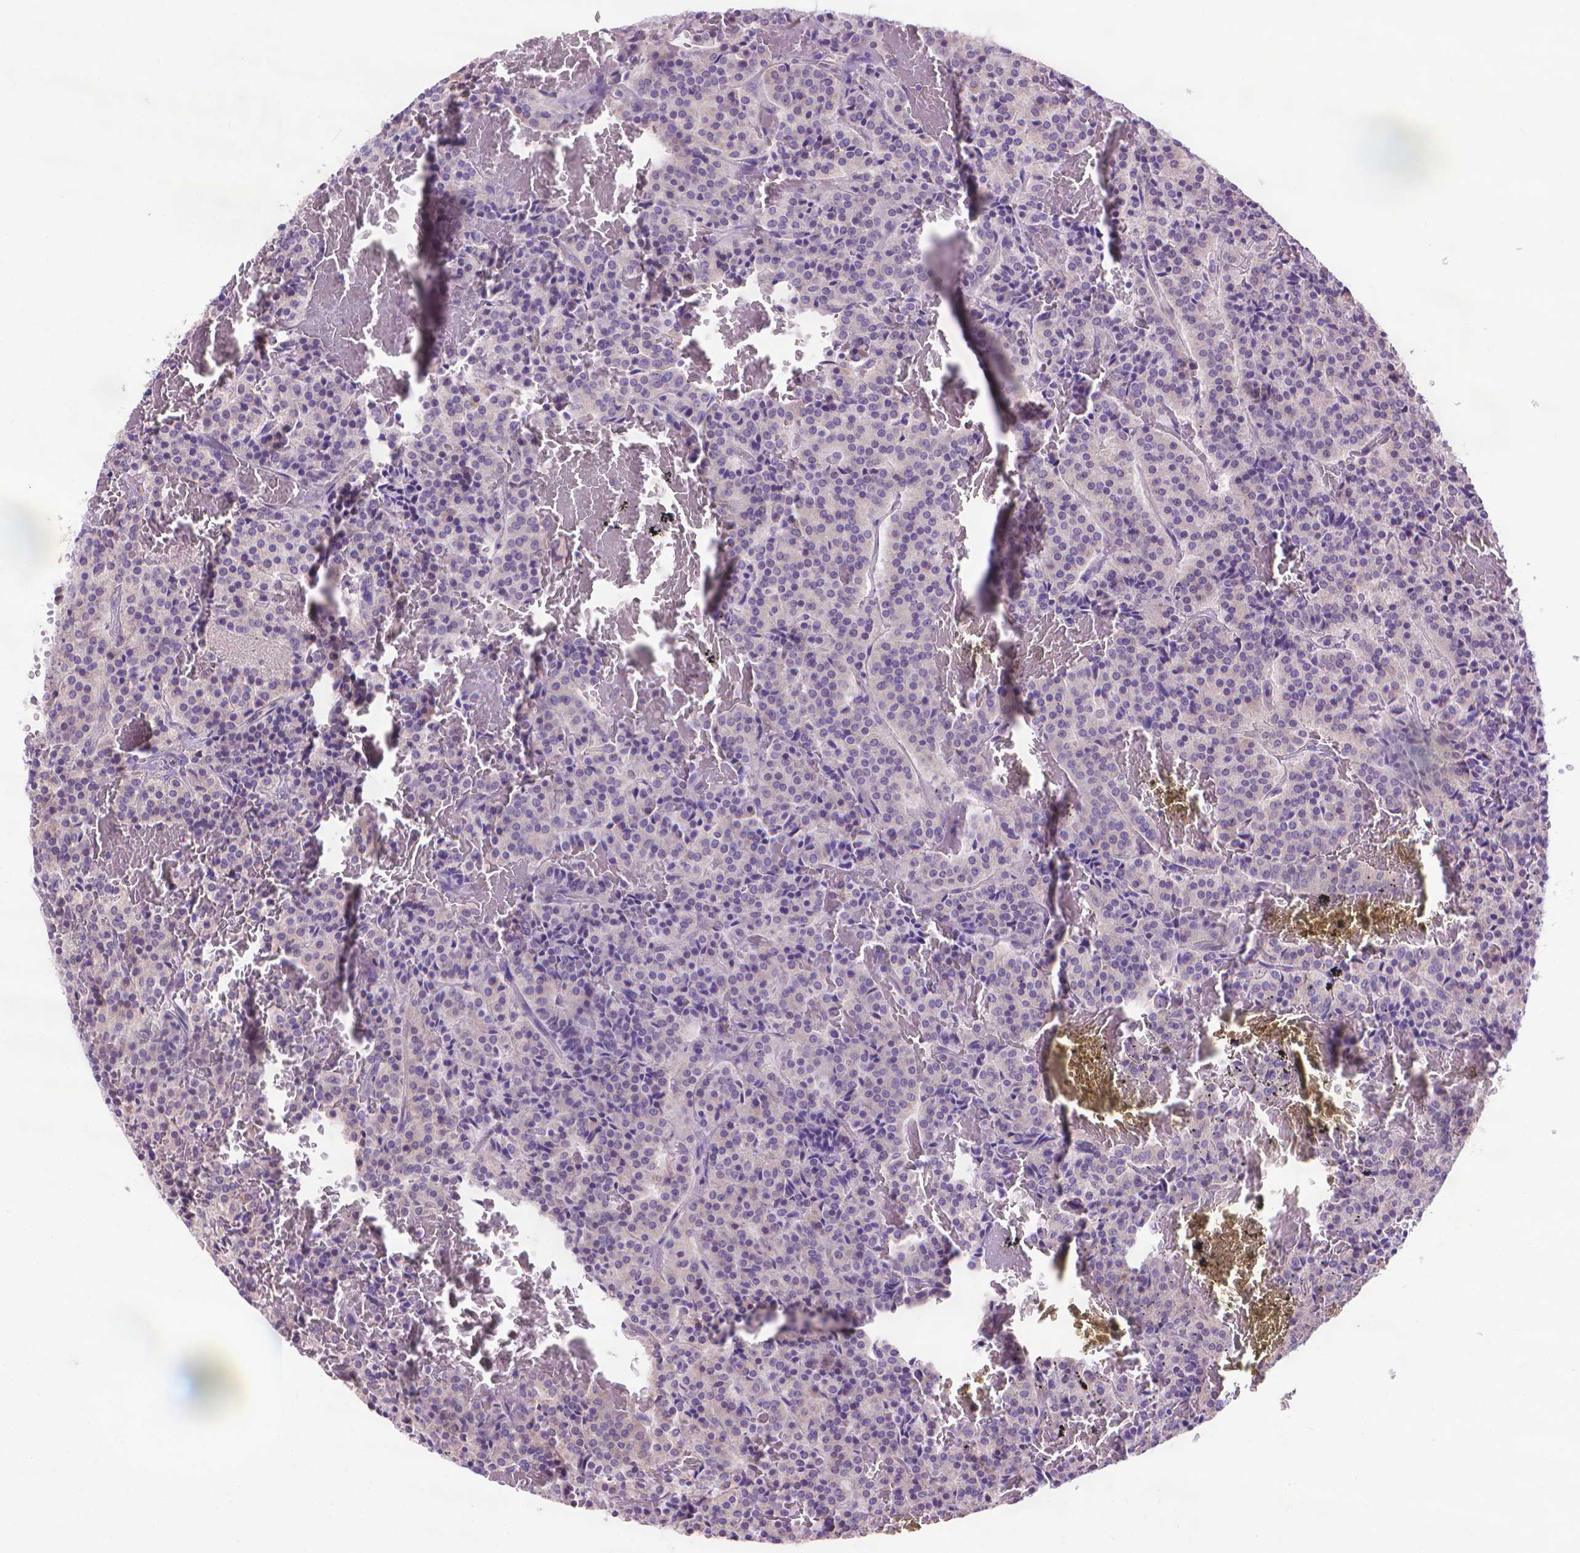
{"staining": {"intensity": "negative", "quantity": "none", "location": "none"}, "tissue": "carcinoid", "cell_type": "Tumor cells", "image_type": "cancer", "snomed": [{"axis": "morphology", "description": "Carcinoid, malignant, NOS"}, {"axis": "topography", "description": "Lung"}], "caption": "Tumor cells are negative for brown protein staining in carcinoid. The staining was performed using DAB to visualize the protein expression in brown, while the nuclei were stained in blue with hematoxylin (Magnification: 20x).", "gene": "SYN1", "patient": {"sex": "male", "age": 70}}